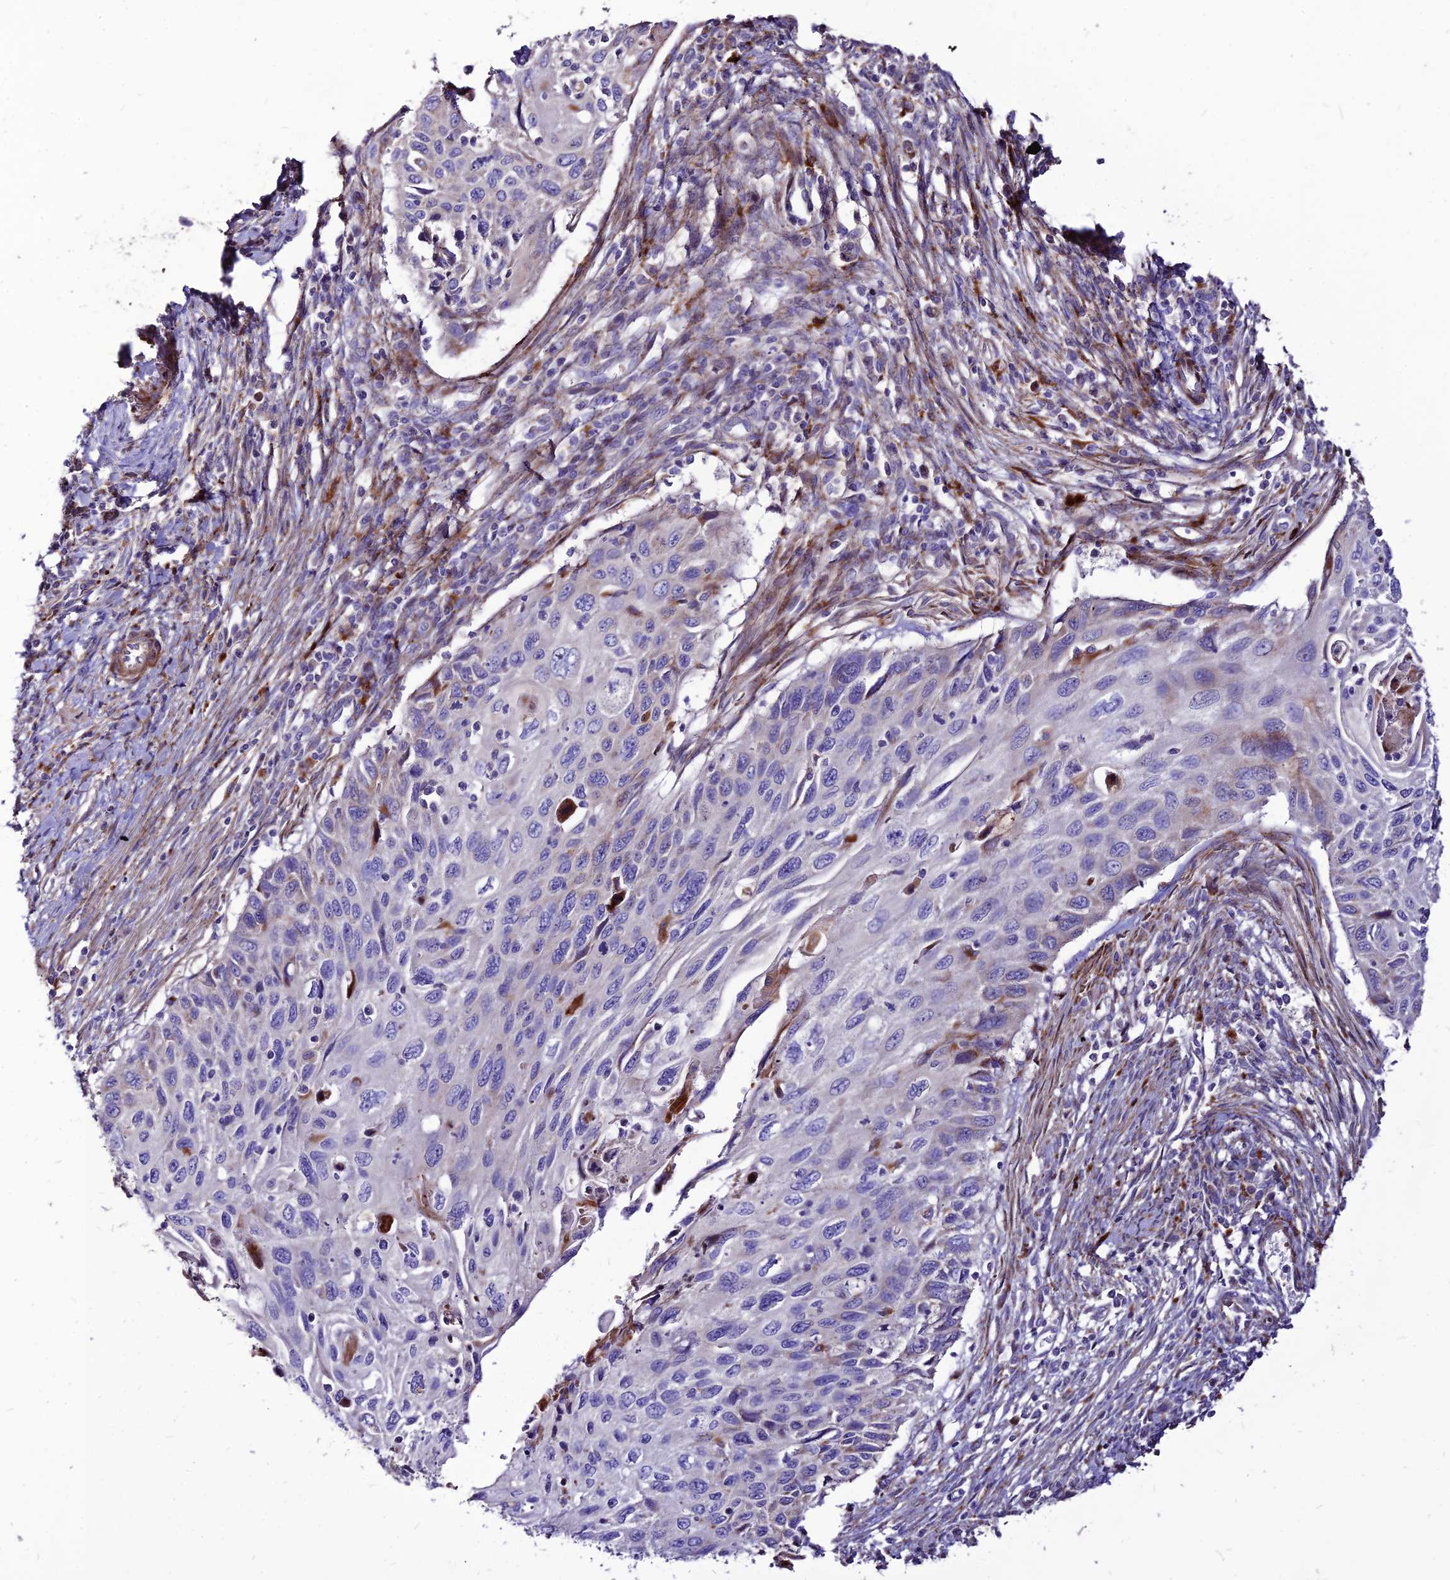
{"staining": {"intensity": "negative", "quantity": "none", "location": "none"}, "tissue": "cervical cancer", "cell_type": "Tumor cells", "image_type": "cancer", "snomed": [{"axis": "morphology", "description": "Squamous cell carcinoma, NOS"}, {"axis": "topography", "description": "Cervix"}], "caption": "IHC image of neoplastic tissue: human cervical squamous cell carcinoma stained with DAB shows no significant protein positivity in tumor cells.", "gene": "RIMOC1", "patient": {"sex": "female", "age": 70}}